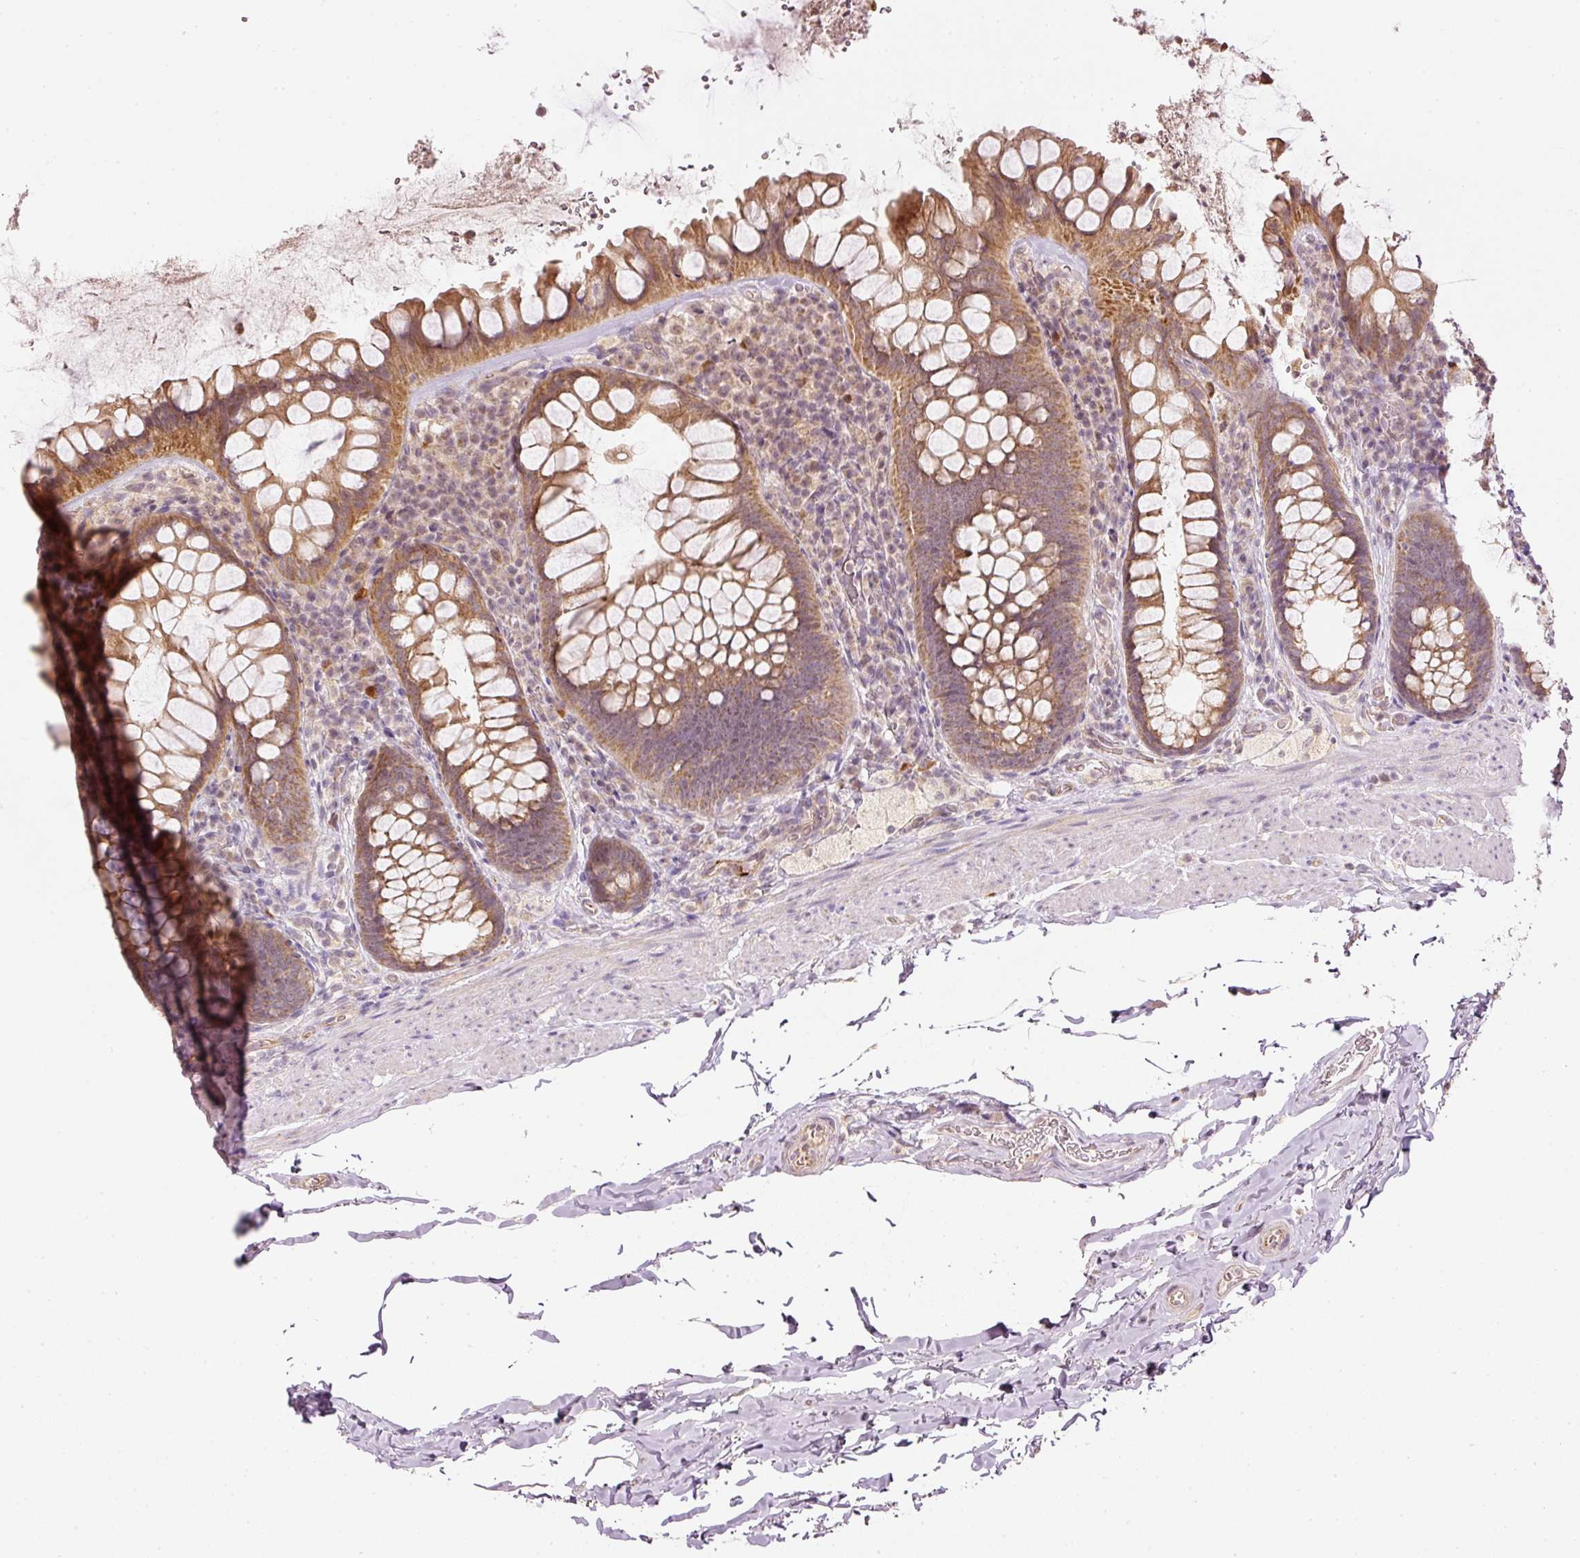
{"staining": {"intensity": "moderate", "quantity": ">75%", "location": "cytoplasmic/membranous"}, "tissue": "rectum", "cell_type": "Glandular cells", "image_type": "normal", "snomed": [{"axis": "morphology", "description": "Normal tissue, NOS"}, {"axis": "topography", "description": "Rectum"}], "caption": "DAB immunohistochemical staining of normal human rectum displays moderate cytoplasmic/membranous protein positivity in approximately >75% of glandular cells.", "gene": "CDC20B", "patient": {"sex": "female", "age": 69}}